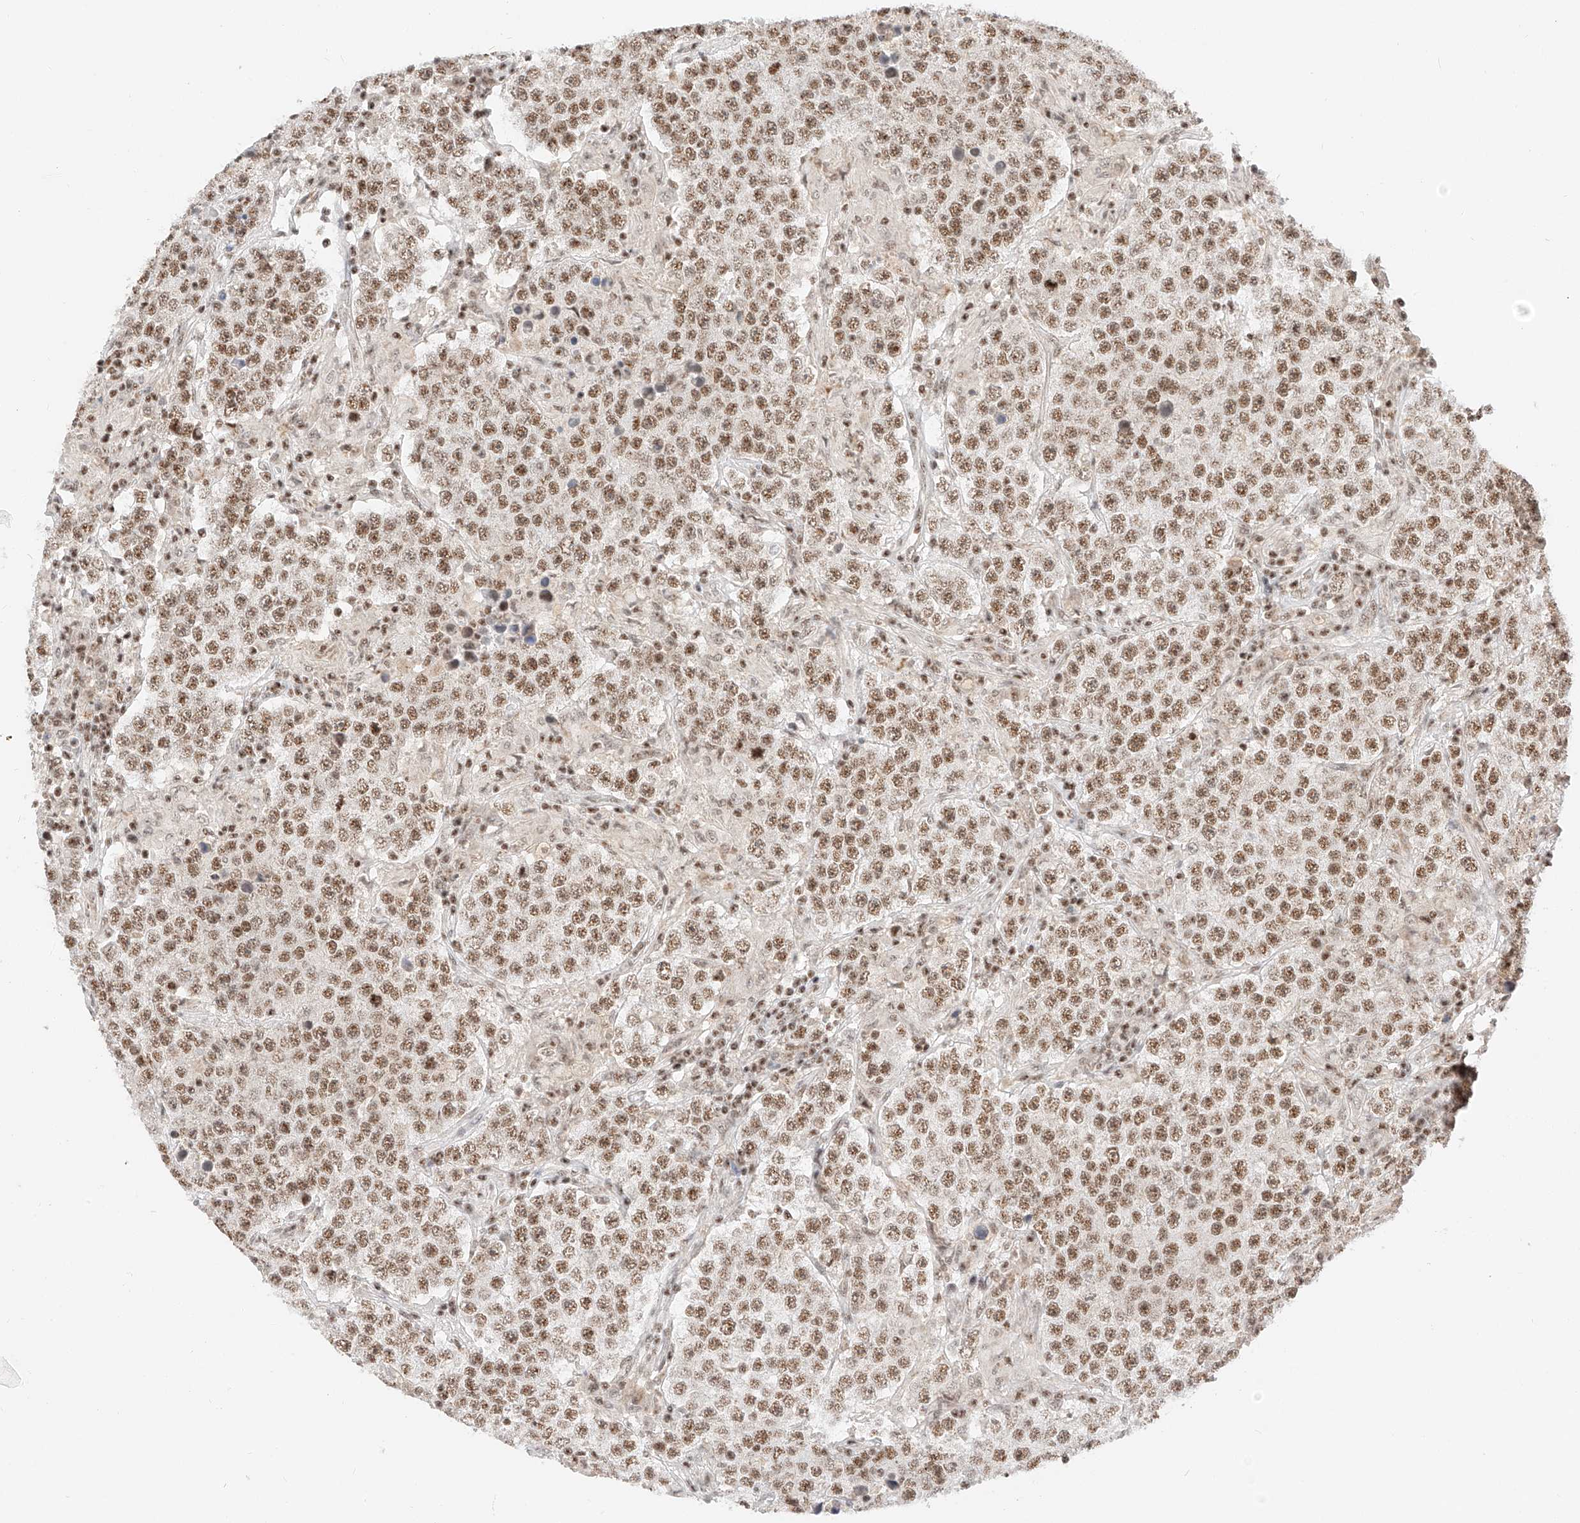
{"staining": {"intensity": "moderate", "quantity": ">75%", "location": "nuclear"}, "tissue": "testis cancer", "cell_type": "Tumor cells", "image_type": "cancer", "snomed": [{"axis": "morphology", "description": "Normal tissue, NOS"}, {"axis": "morphology", "description": "Urothelial carcinoma, High grade"}, {"axis": "morphology", "description": "Seminoma, NOS"}, {"axis": "morphology", "description": "Carcinoma, Embryonal, NOS"}, {"axis": "topography", "description": "Urinary bladder"}, {"axis": "topography", "description": "Testis"}], "caption": "Protein positivity by immunohistochemistry (IHC) reveals moderate nuclear staining in approximately >75% of tumor cells in testis cancer (seminoma). (DAB = brown stain, brightfield microscopy at high magnification).", "gene": "NRF1", "patient": {"sex": "male", "age": 41}}